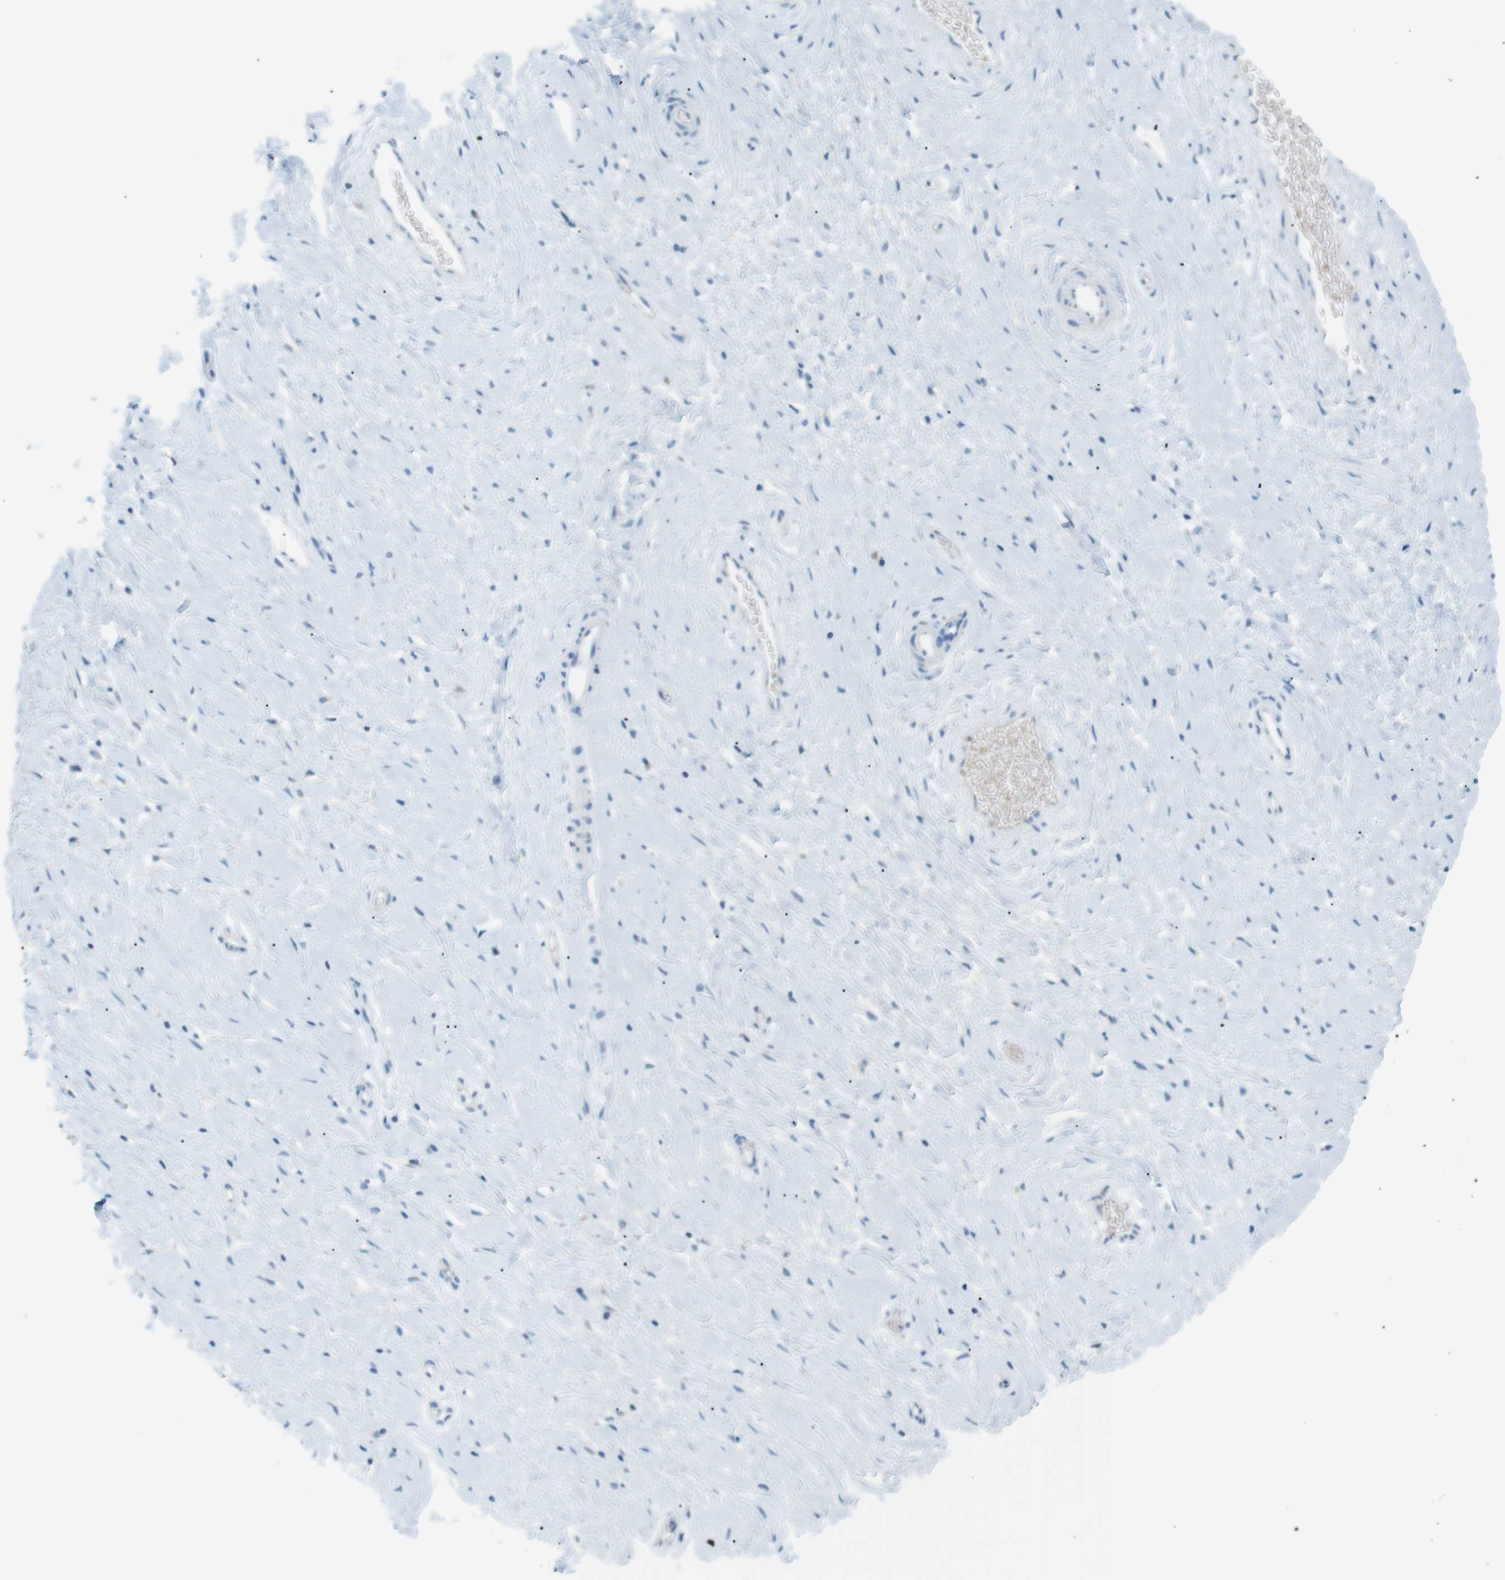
{"staining": {"intensity": "weak", "quantity": "<25%", "location": "cytoplasmic/membranous"}, "tissue": "cervix", "cell_type": "Squamous epithelial cells", "image_type": "normal", "snomed": [{"axis": "morphology", "description": "Normal tissue, NOS"}, {"axis": "topography", "description": "Cervix"}], "caption": "Human cervix stained for a protein using immunohistochemistry (IHC) shows no staining in squamous epithelial cells.", "gene": "VAMP1", "patient": {"sex": "female", "age": 39}}